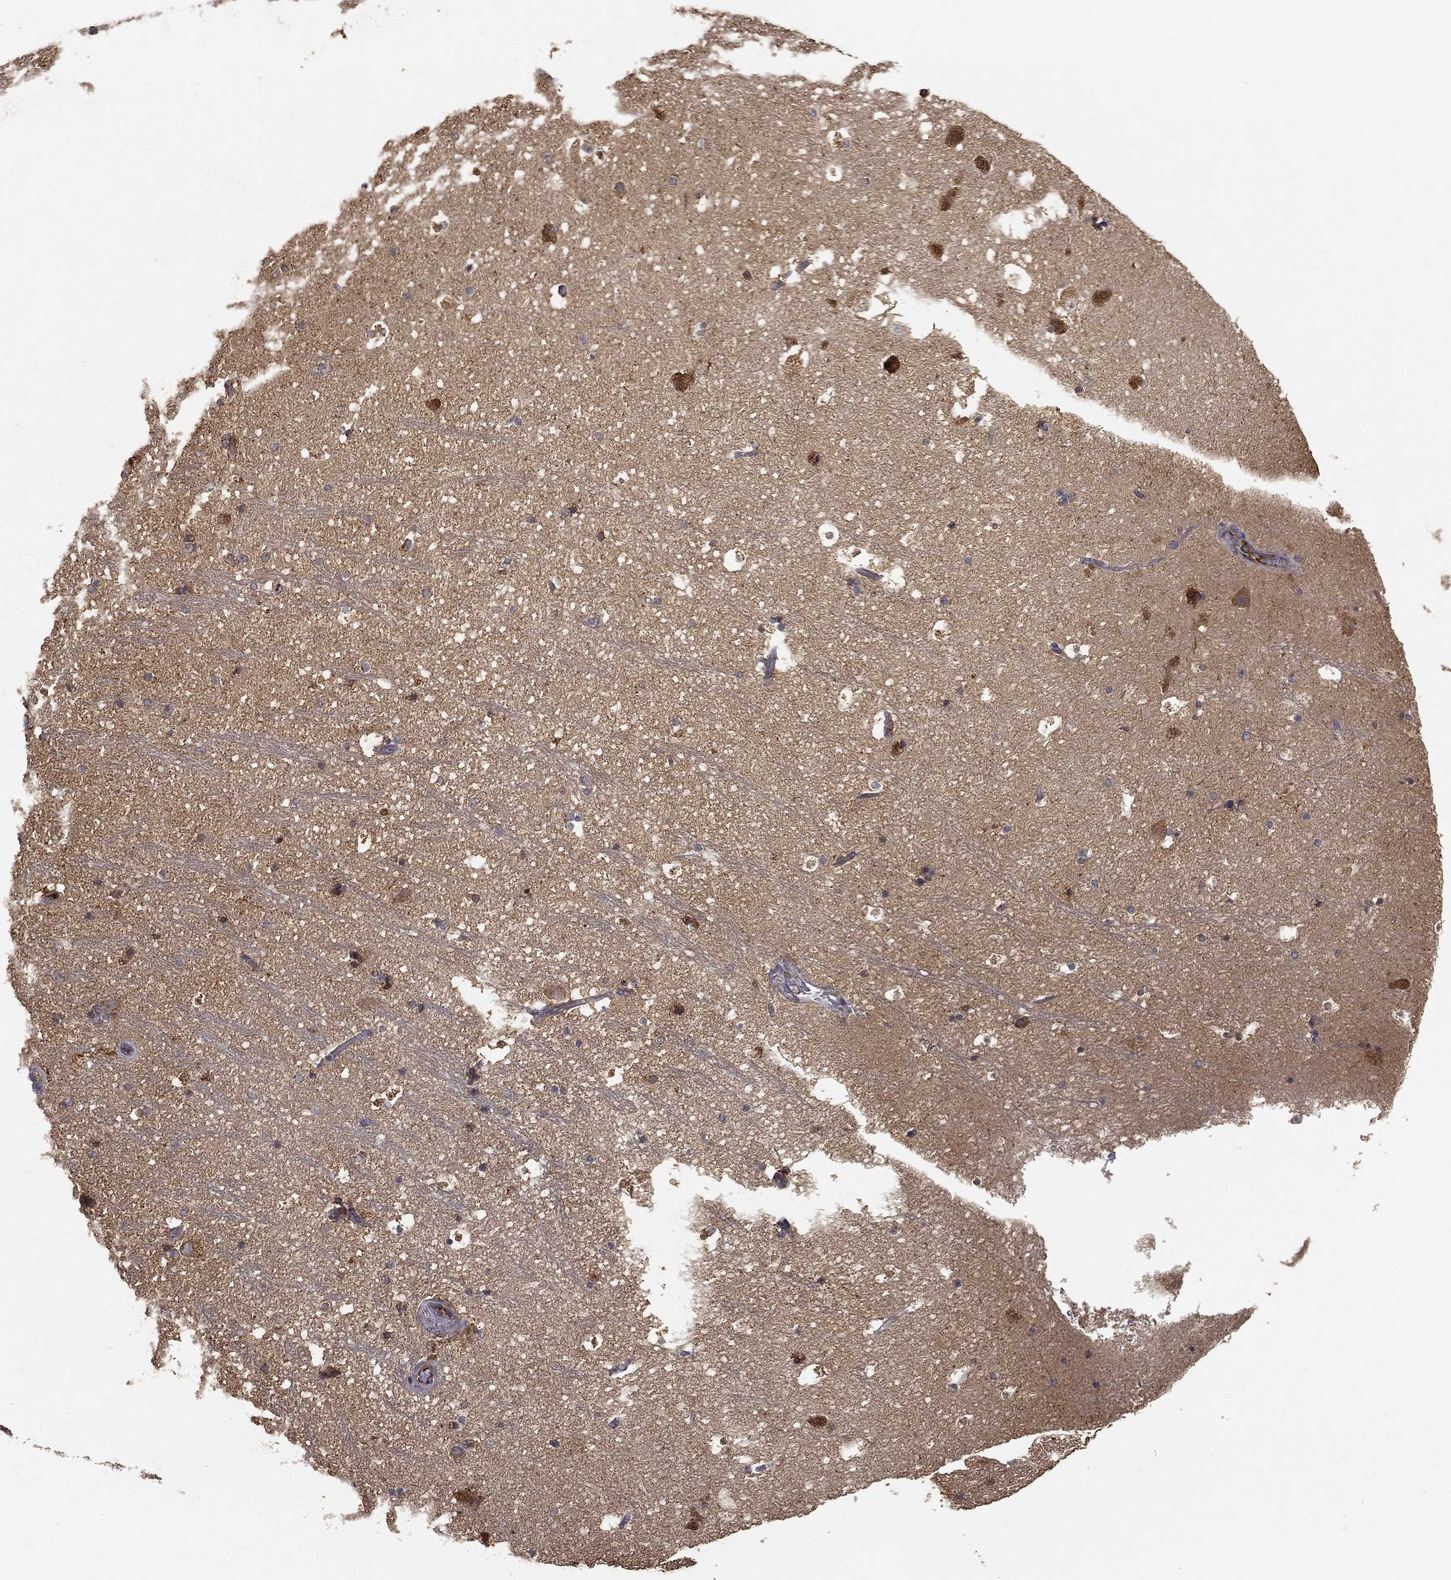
{"staining": {"intensity": "negative", "quantity": "none", "location": "none"}, "tissue": "hippocampus", "cell_type": "Glial cells", "image_type": "normal", "snomed": [{"axis": "morphology", "description": "Normal tissue, NOS"}, {"axis": "topography", "description": "Hippocampus"}], "caption": "The histopathology image reveals no staining of glial cells in benign hippocampus. Brightfield microscopy of IHC stained with DAB (3,3'-diaminobenzidine) (brown) and hematoxylin (blue), captured at high magnification.", "gene": "MT", "patient": {"sex": "male", "age": 51}}